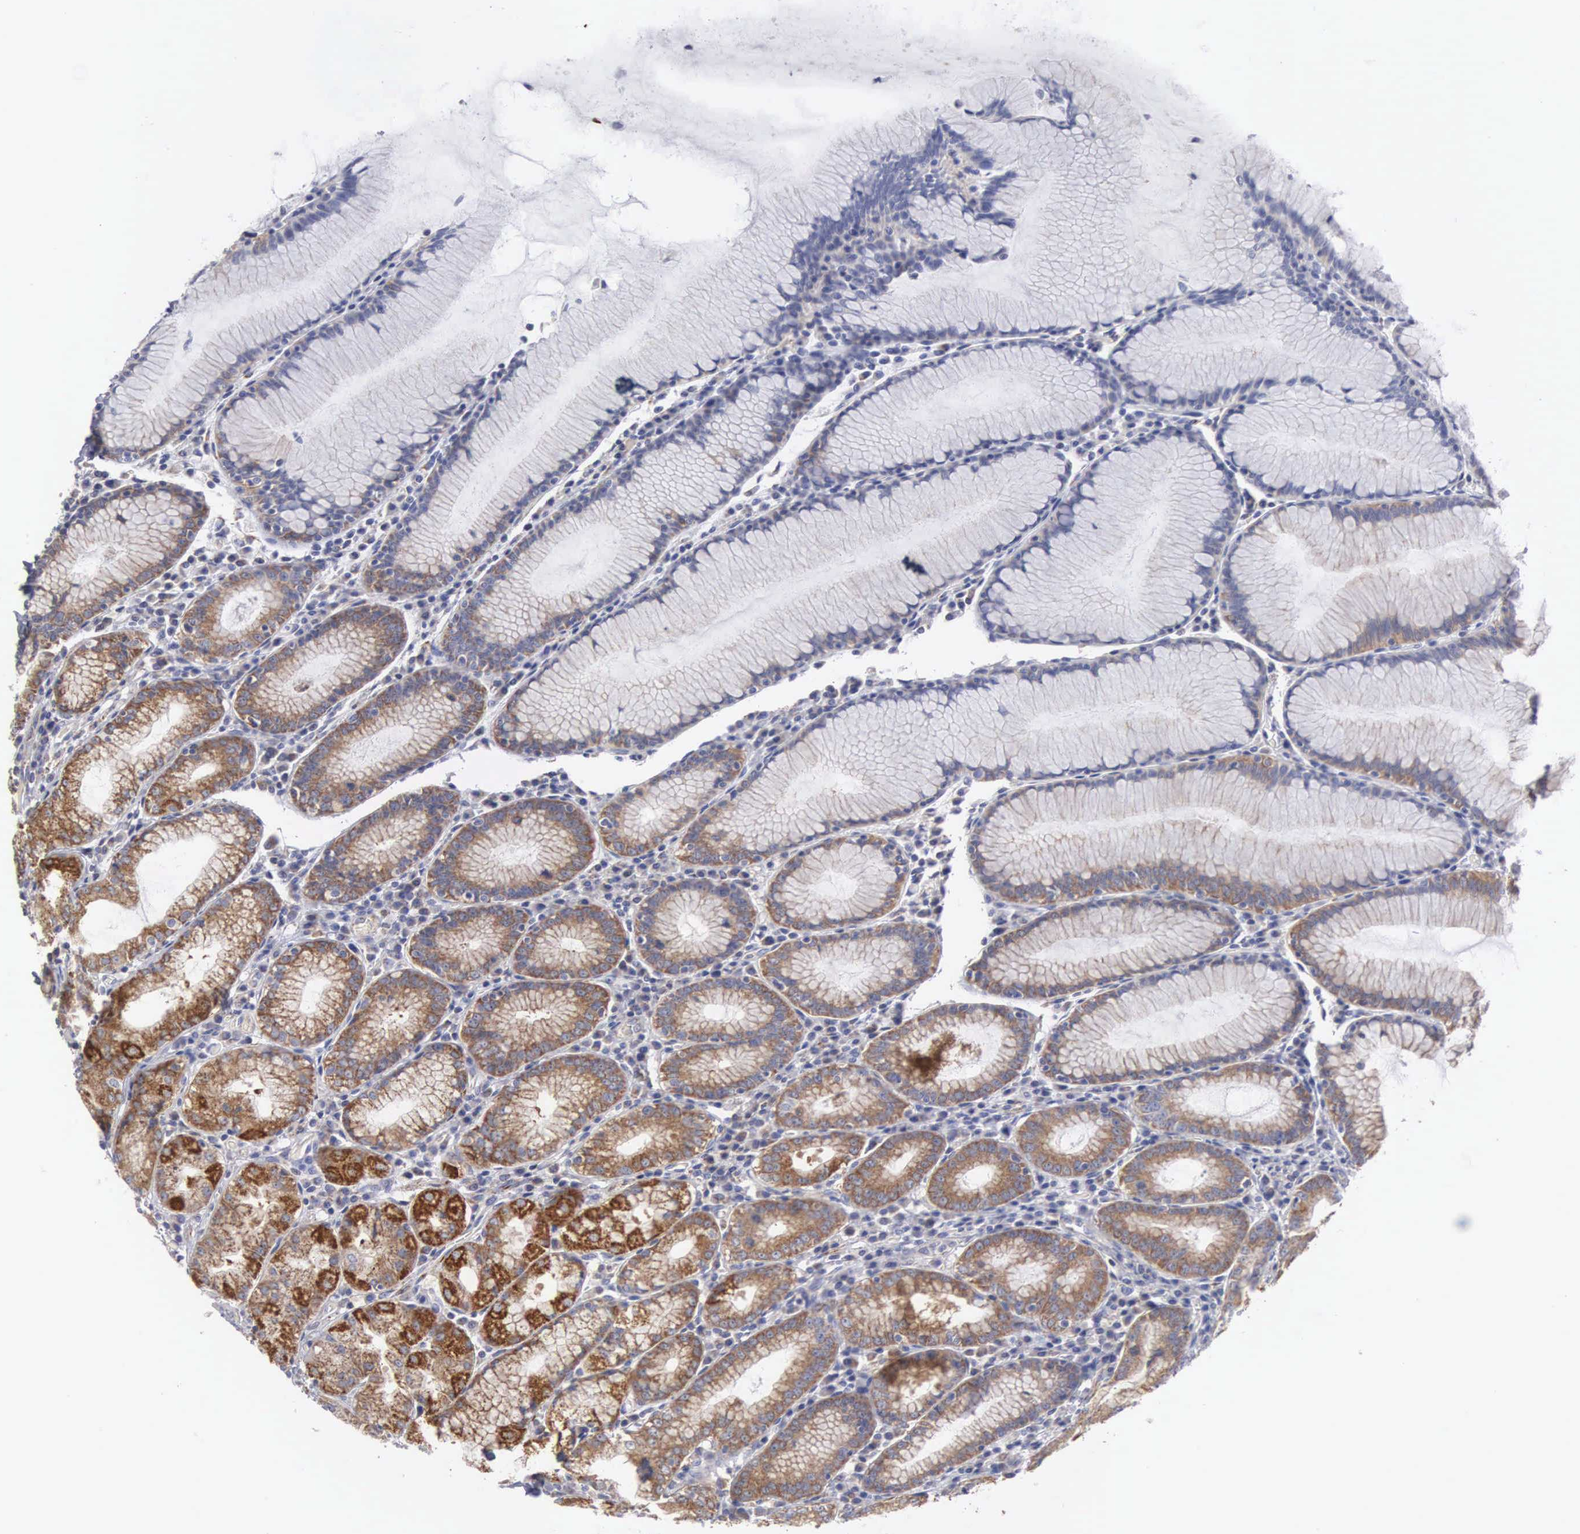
{"staining": {"intensity": "moderate", "quantity": "25%-75%", "location": "cytoplasmic/membranous"}, "tissue": "stomach", "cell_type": "Glandular cells", "image_type": "normal", "snomed": [{"axis": "morphology", "description": "Normal tissue, NOS"}, {"axis": "topography", "description": "Stomach, lower"}], "caption": "The histopathology image reveals a brown stain indicating the presence of a protein in the cytoplasmic/membranous of glandular cells in stomach.", "gene": "APOOL", "patient": {"sex": "female", "age": 43}}